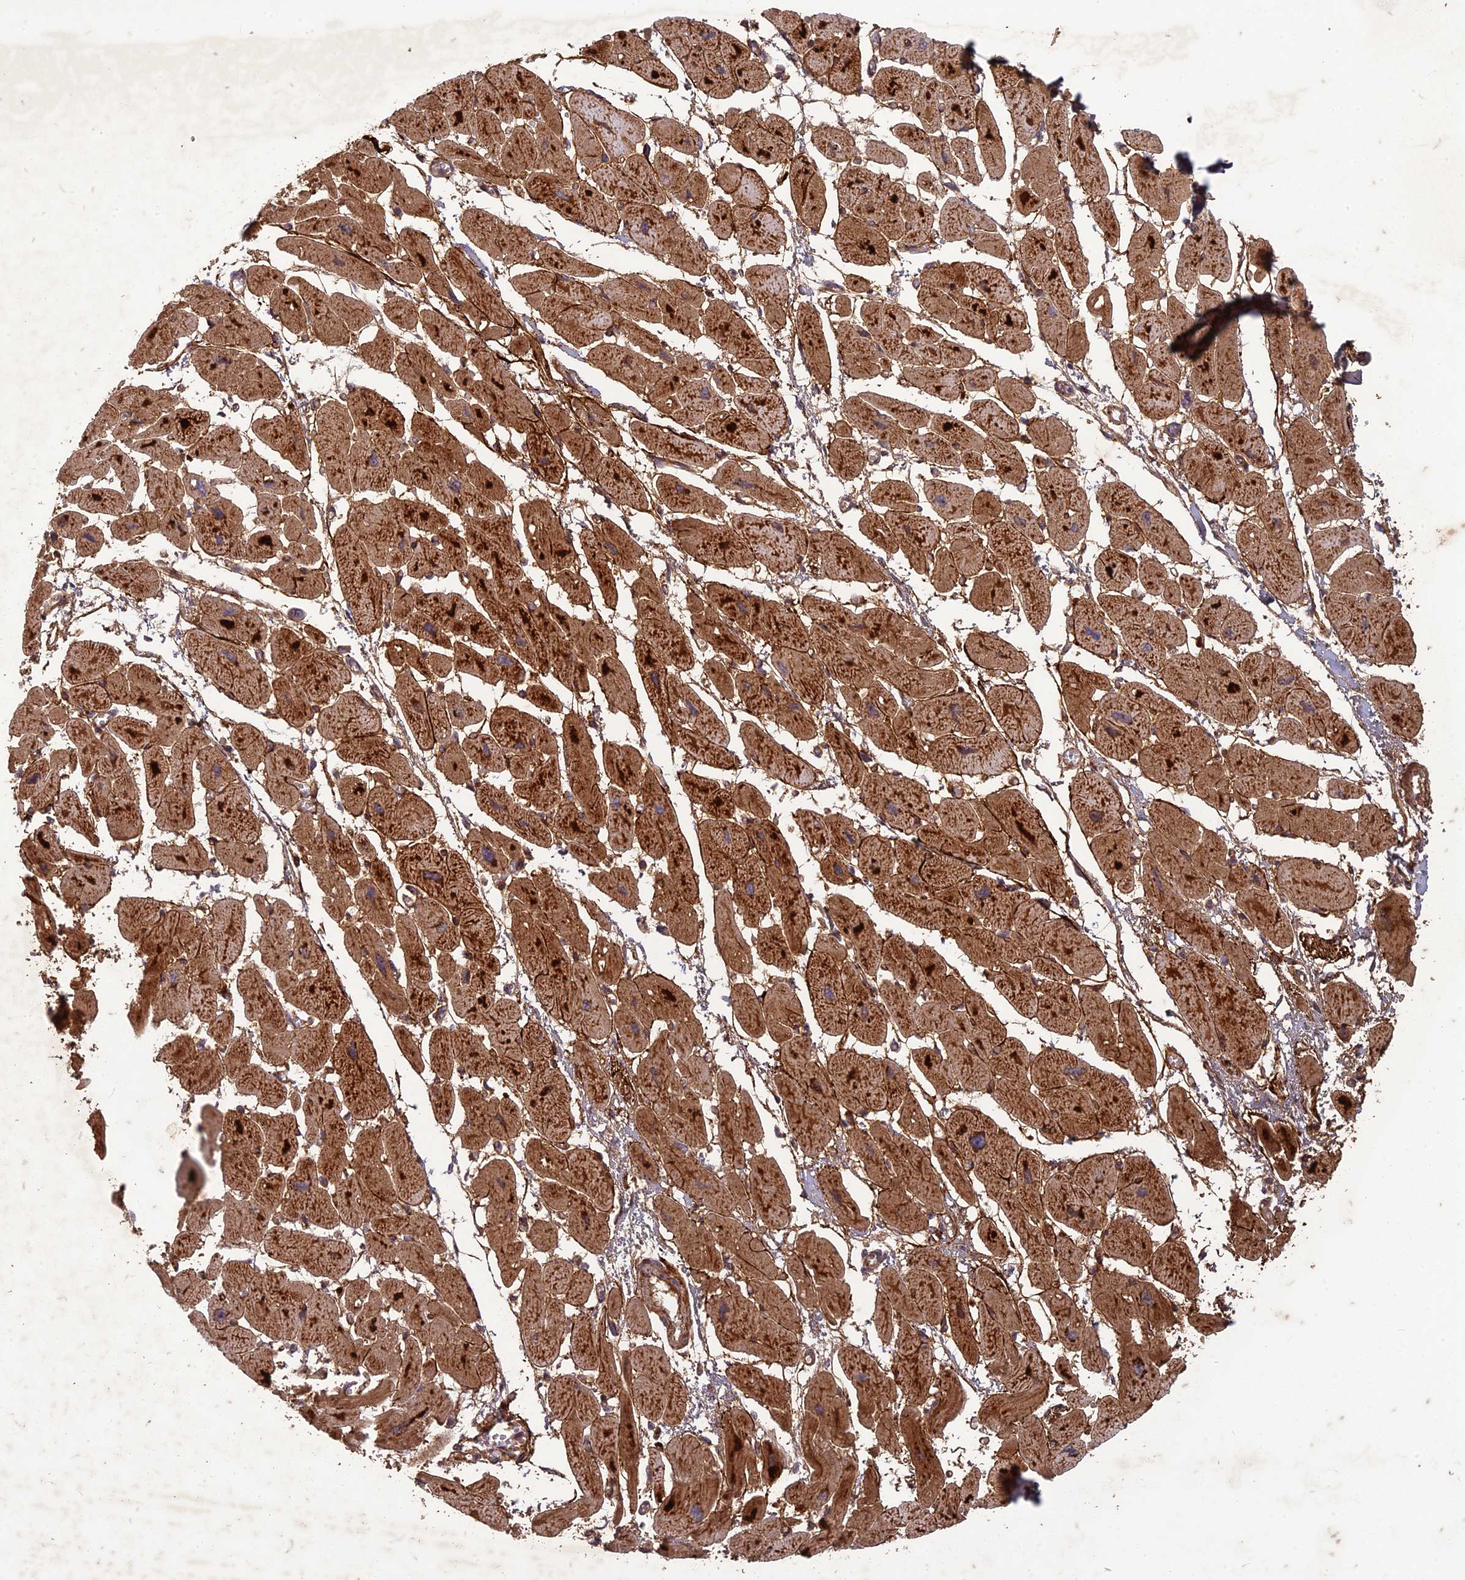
{"staining": {"intensity": "moderate", "quantity": ">75%", "location": "cytoplasmic/membranous"}, "tissue": "heart muscle", "cell_type": "Cardiomyocytes", "image_type": "normal", "snomed": [{"axis": "morphology", "description": "Normal tissue, NOS"}, {"axis": "topography", "description": "Heart"}], "caption": "Human heart muscle stained with a brown dye shows moderate cytoplasmic/membranous positive positivity in approximately >75% of cardiomyocytes.", "gene": "TCF25", "patient": {"sex": "female", "age": 54}}